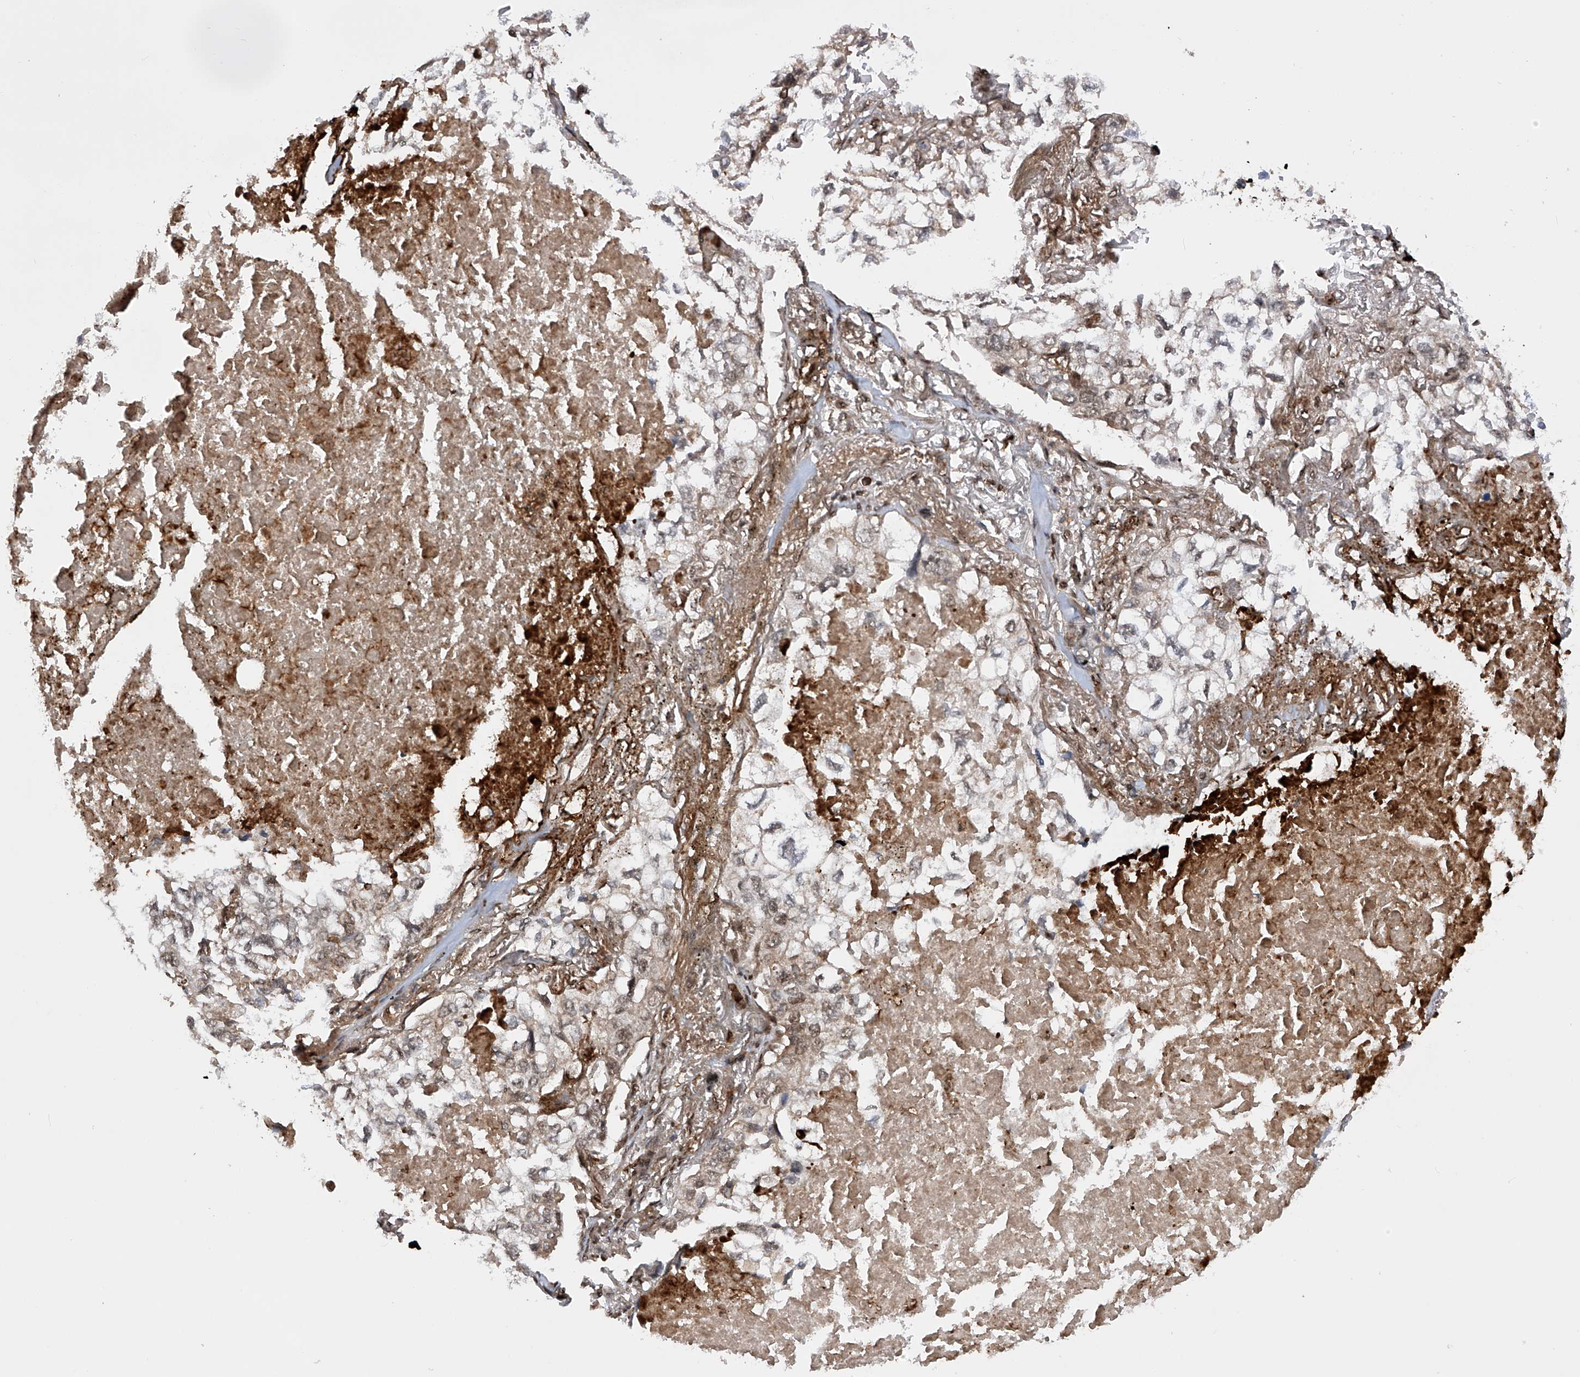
{"staining": {"intensity": "weak", "quantity": "<25%", "location": "nuclear"}, "tissue": "lung cancer", "cell_type": "Tumor cells", "image_type": "cancer", "snomed": [{"axis": "morphology", "description": "Adenocarcinoma, NOS"}, {"axis": "topography", "description": "Lung"}], "caption": "DAB immunohistochemical staining of lung cancer (adenocarcinoma) demonstrates no significant staining in tumor cells.", "gene": "ZNF280D", "patient": {"sex": "male", "age": 65}}